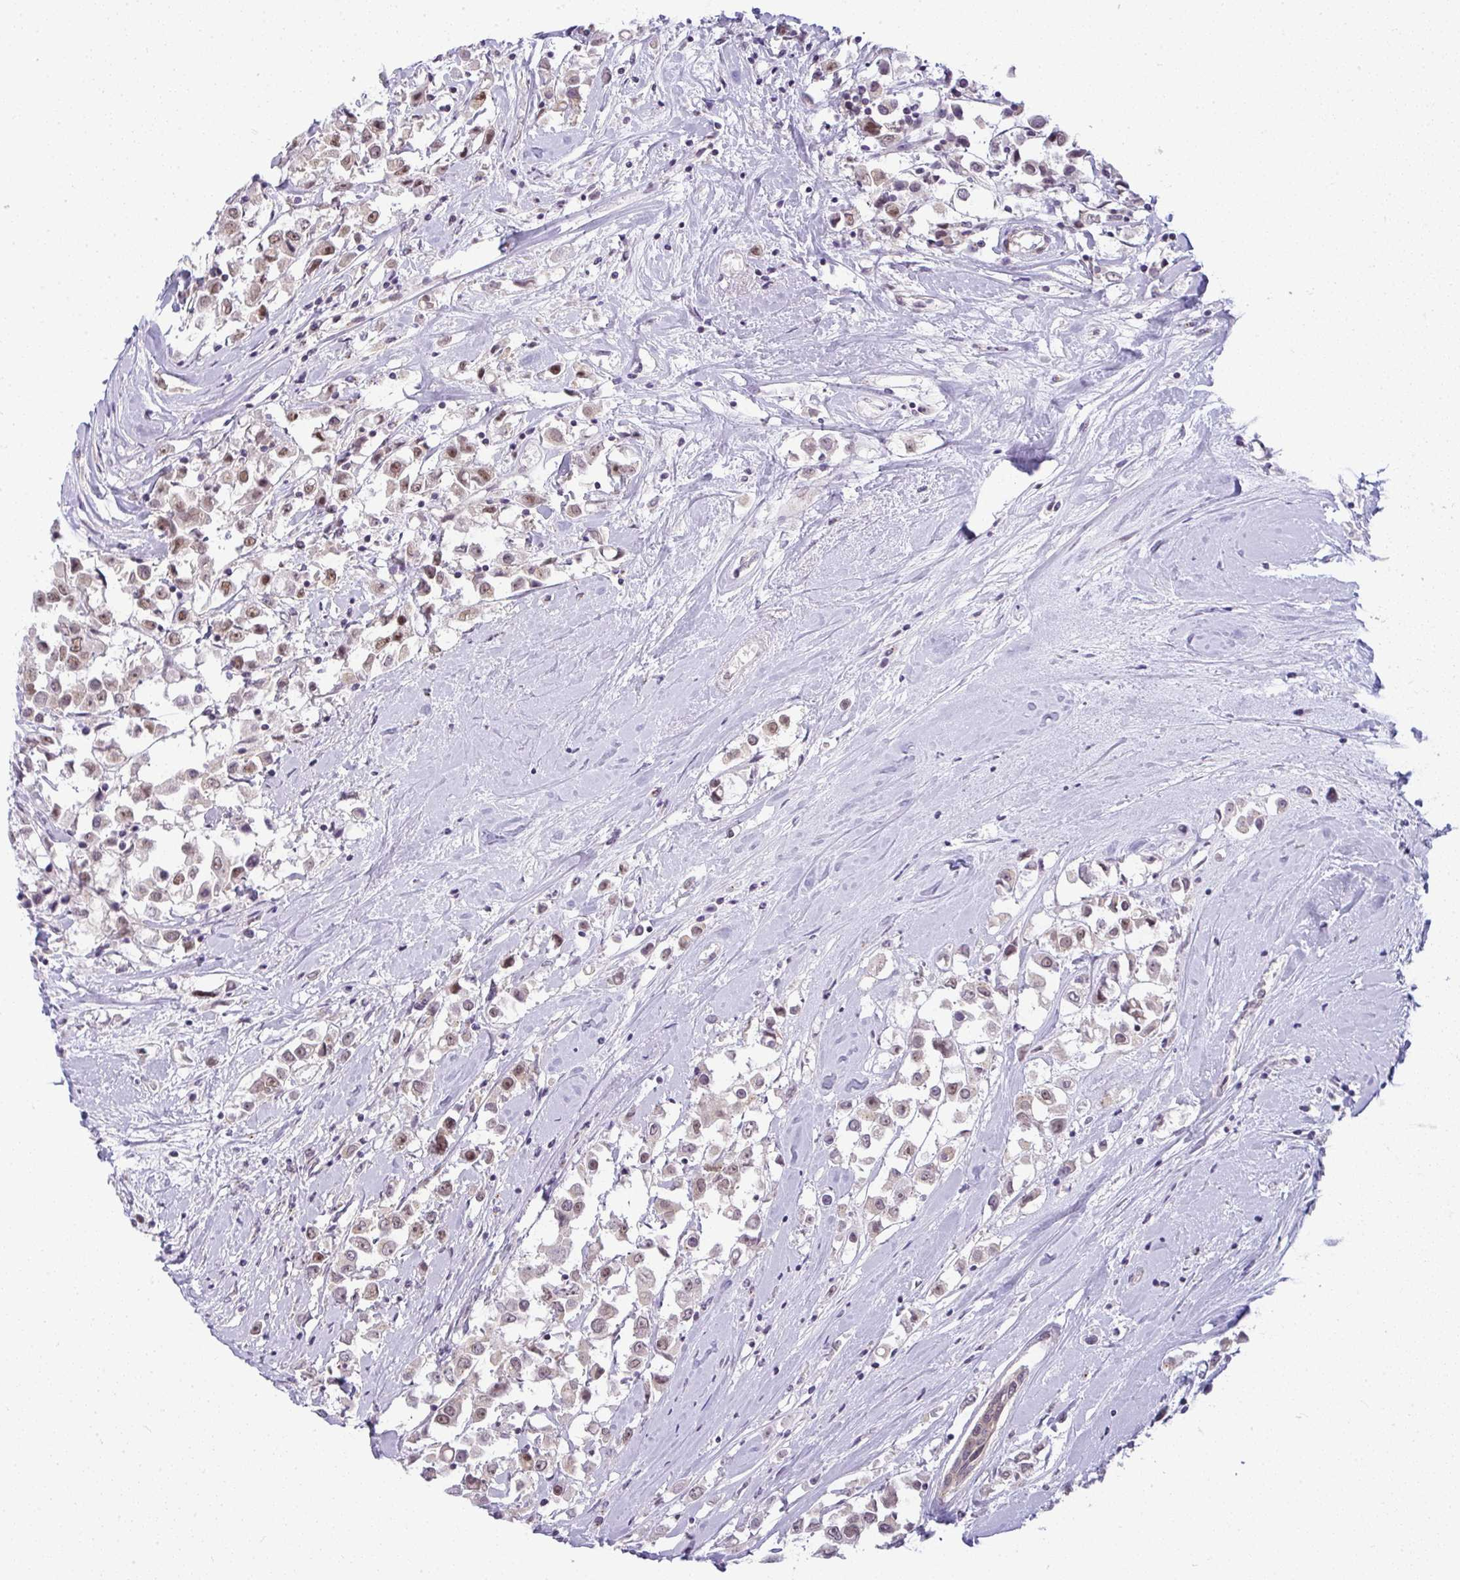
{"staining": {"intensity": "weak", "quantity": "25%-75%", "location": "nuclear"}, "tissue": "breast cancer", "cell_type": "Tumor cells", "image_type": "cancer", "snomed": [{"axis": "morphology", "description": "Duct carcinoma"}, {"axis": "topography", "description": "Breast"}], "caption": "IHC (DAB) staining of human breast infiltrating ductal carcinoma shows weak nuclear protein positivity in about 25%-75% of tumor cells.", "gene": "DZIP1", "patient": {"sex": "female", "age": 61}}